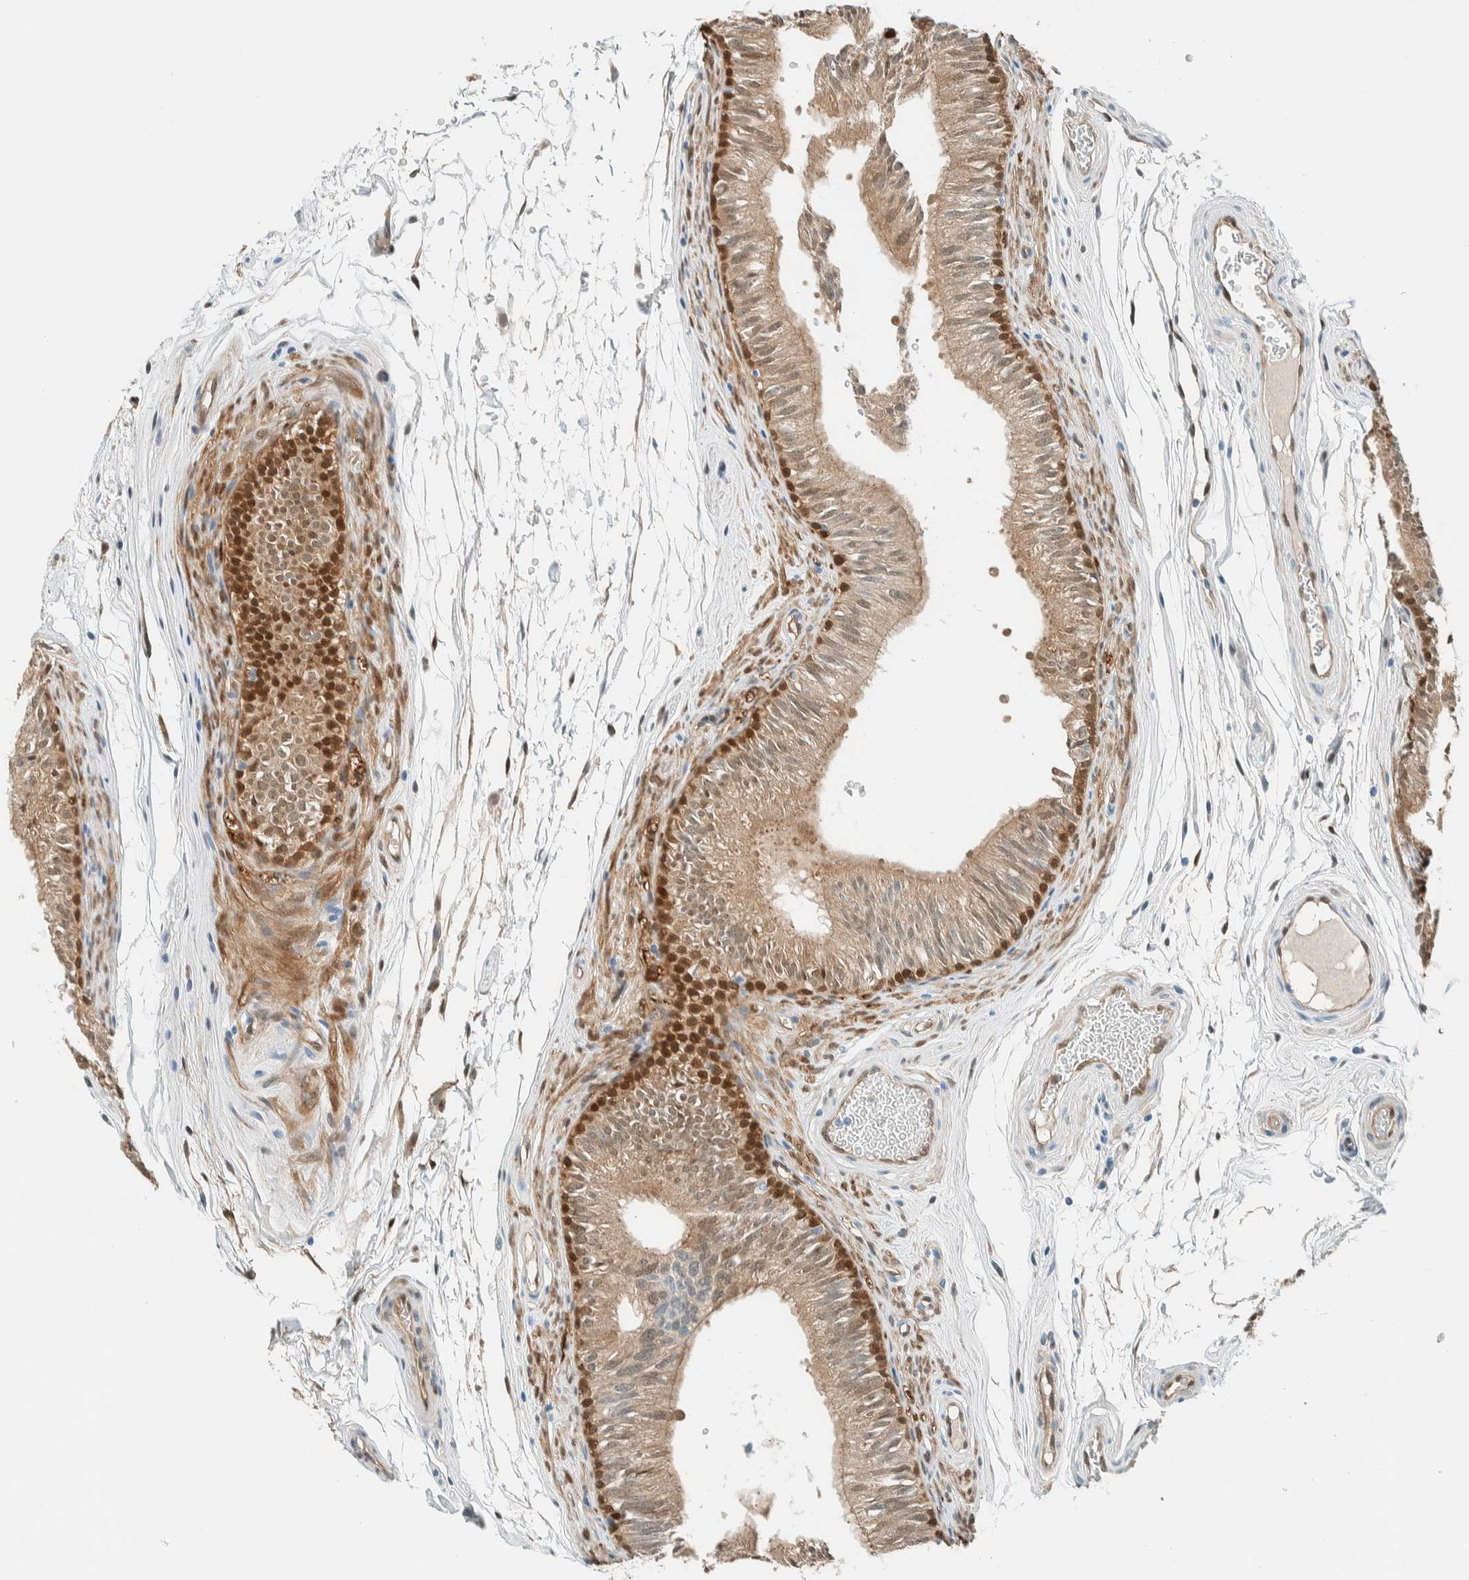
{"staining": {"intensity": "moderate", "quantity": "25%-75%", "location": "cytoplasmic/membranous,nuclear"}, "tissue": "epididymis", "cell_type": "Glandular cells", "image_type": "normal", "snomed": [{"axis": "morphology", "description": "Normal tissue, NOS"}, {"axis": "topography", "description": "Epididymis"}], "caption": "DAB (3,3'-diaminobenzidine) immunohistochemical staining of unremarkable human epididymis reveals moderate cytoplasmic/membranous,nuclear protein staining in approximately 25%-75% of glandular cells.", "gene": "NXN", "patient": {"sex": "male", "age": 36}}